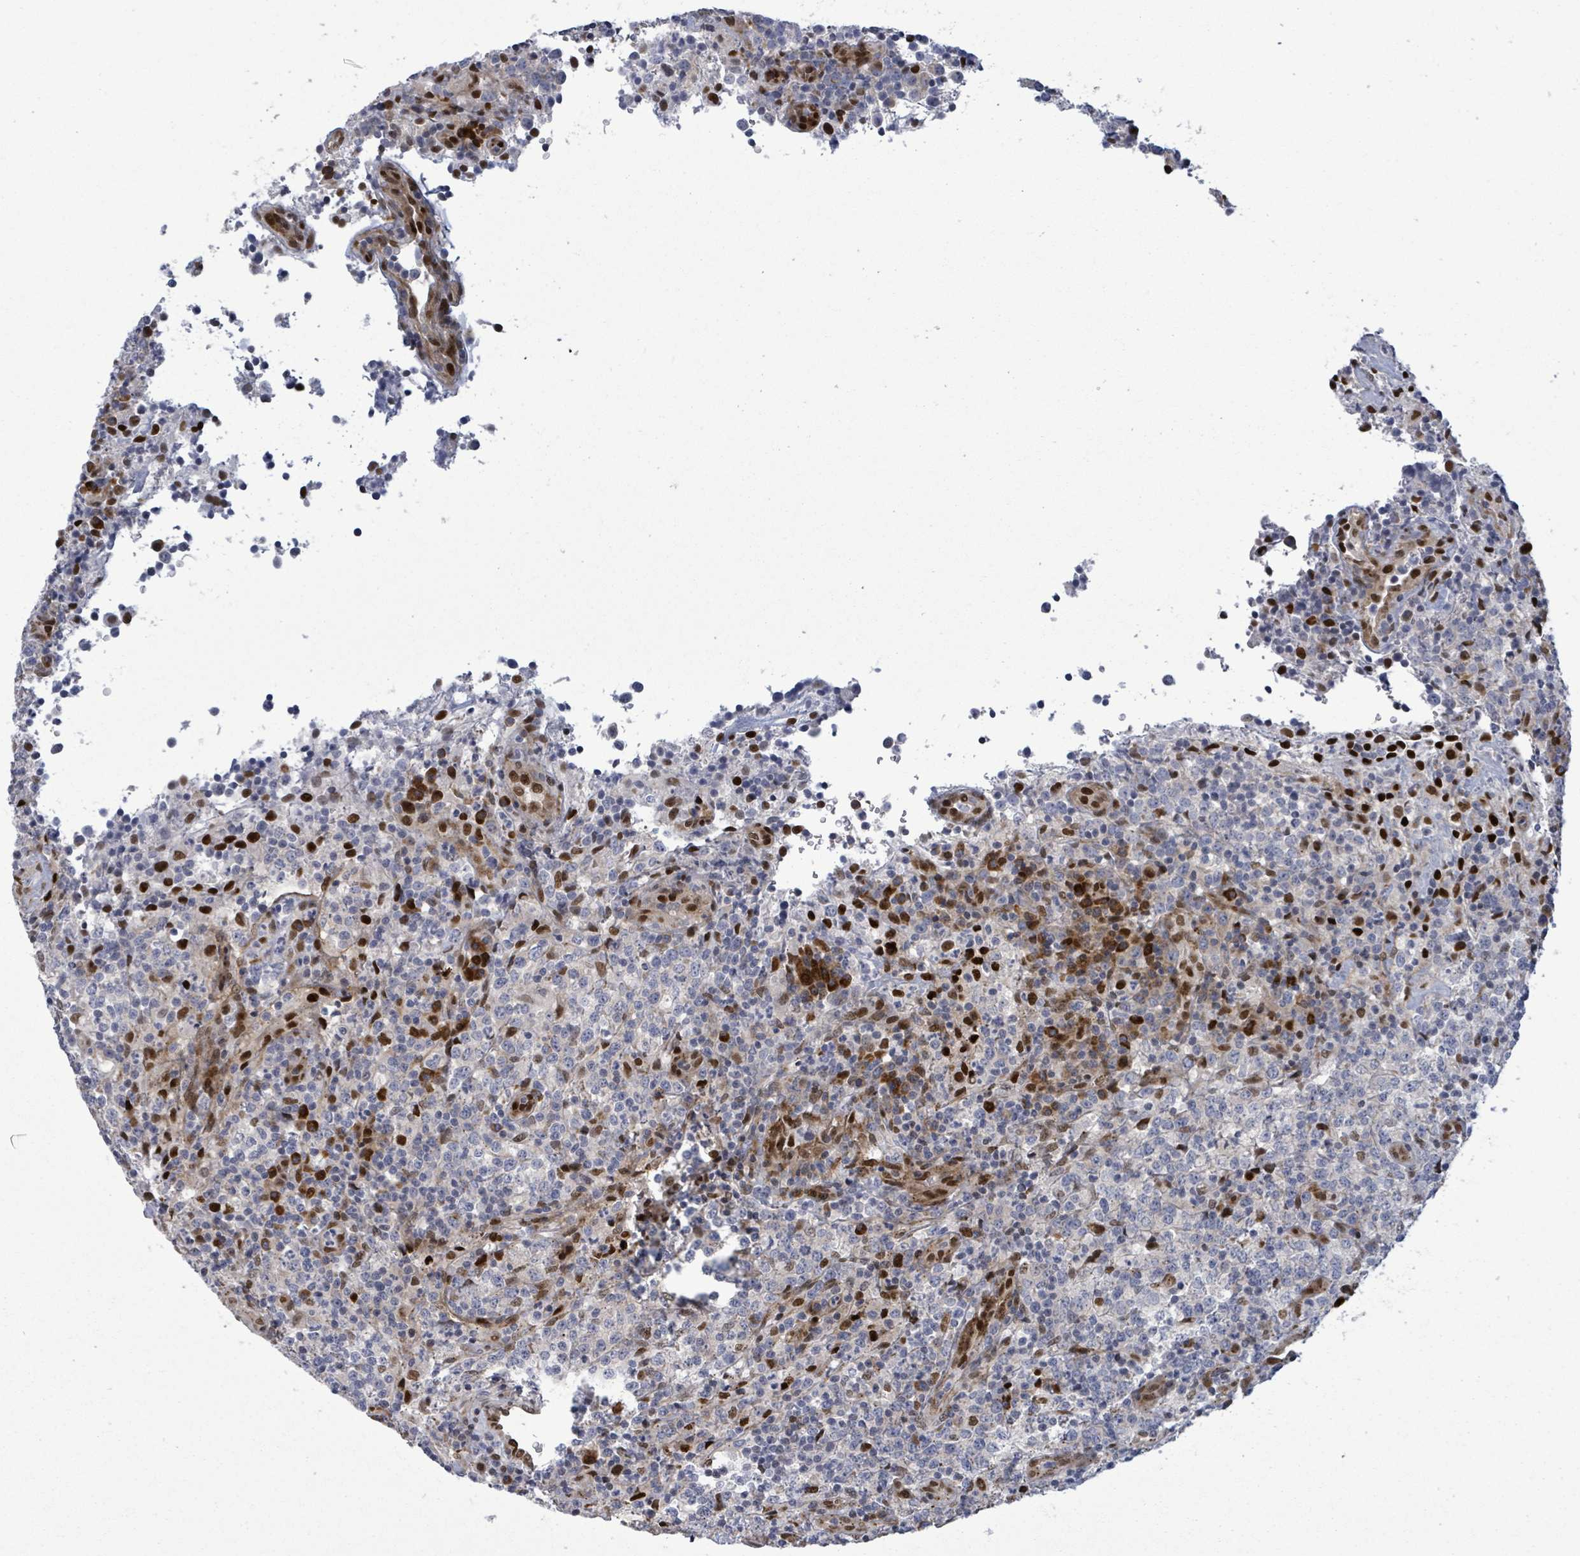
{"staining": {"intensity": "negative", "quantity": "none", "location": "none"}, "tissue": "lymphoma", "cell_type": "Tumor cells", "image_type": "cancer", "snomed": [{"axis": "morphology", "description": "Malignant lymphoma, non-Hodgkin's type, High grade"}, {"axis": "topography", "description": "Lymph node"}], "caption": "A high-resolution photomicrograph shows IHC staining of lymphoma, which exhibits no significant staining in tumor cells.", "gene": "TUSC1", "patient": {"sex": "male", "age": 54}}